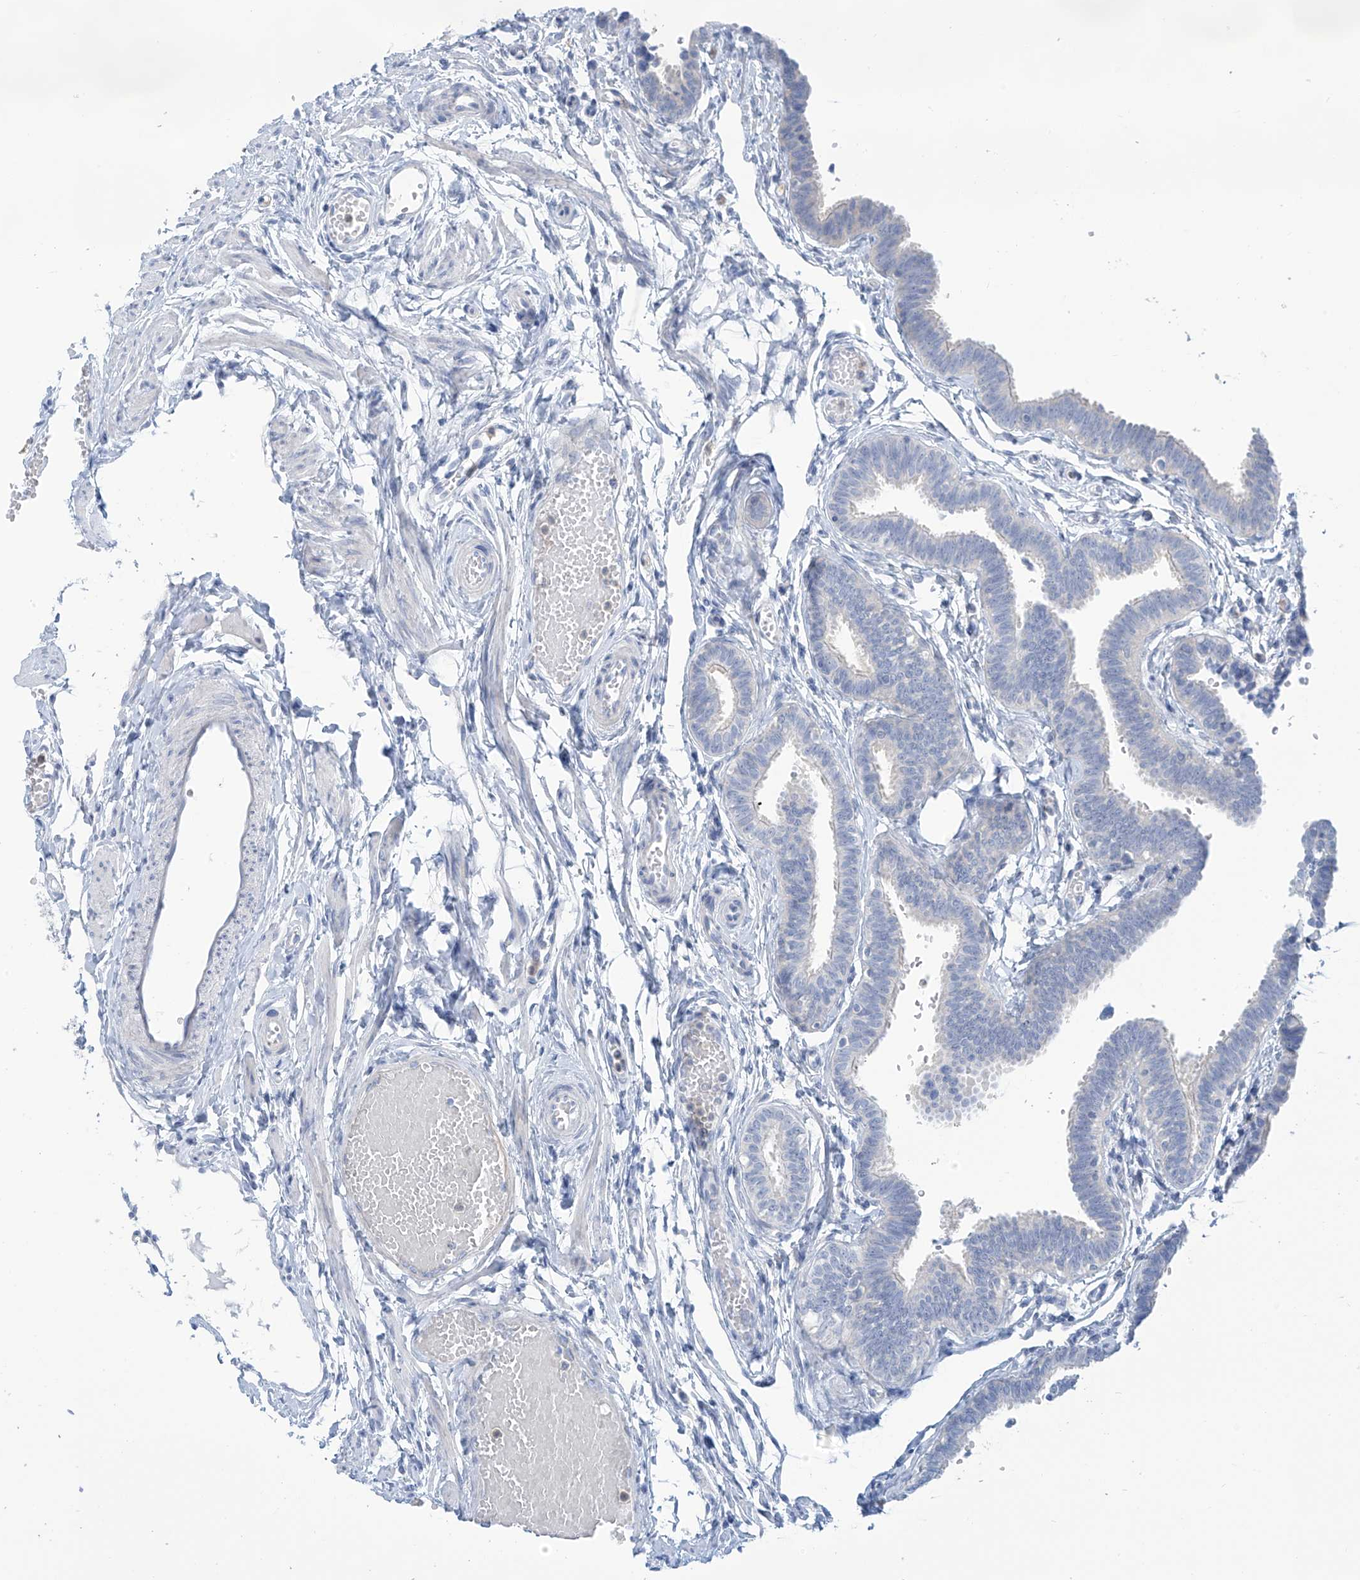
{"staining": {"intensity": "negative", "quantity": "none", "location": "none"}, "tissue": "fallopian tube", "cell_type": "Glandular cells", "image_type": "normal", "snomed": [{"axis": "morphology", "description": "Normal tissue, NOS"}, {"axis": "topography", "description": "Fallopian tube"}, {"axis": "topography", "description": "Ovary"}], "caption": "High power microscopy image of an immunohistochemistry photomicrograph of benign fallopian tube, revealing no significant staining in glandular cells.", "gene": "FABP2", "patient": {"sex": "female", "age": 23}}